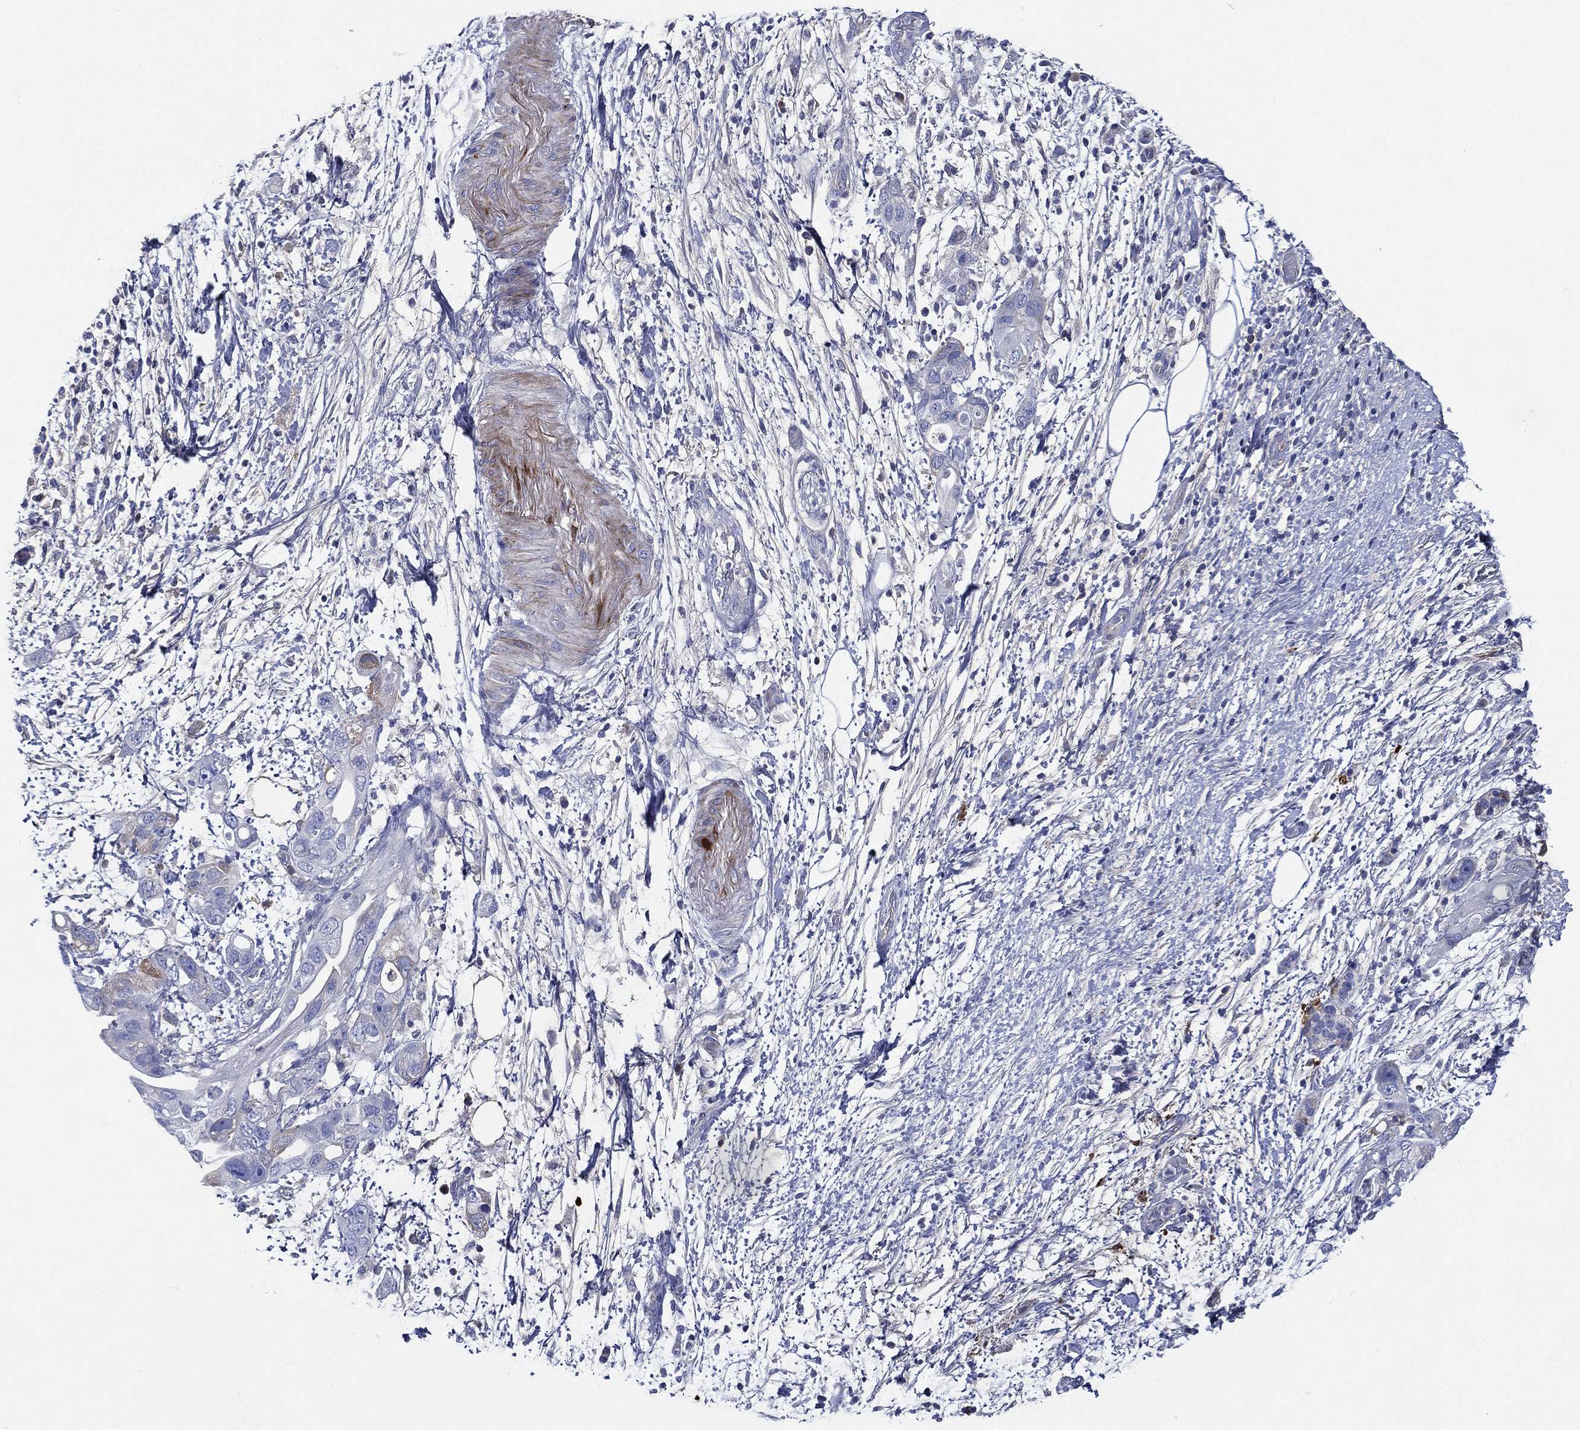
{"staining": {"intensity": "weak", "quantity": "<25%", "location": "cytoplasmic/membranous"}, "tissue": "pancreatic cancer", "cell_type": "Tumor cells", "image_type": "cancer", "snomed": [{"axis": "morphology", "description": "Adenocarcinoma, NOS"}, {"axis": "topography", "description": "Pancreas"}], "caption": "IHC of human adenocarcinoma (pancreatic) exhibits no positivity in tumor cells.", "gene": "TMPRSS11D", "patient": {"sex": "female", "age": 72}}